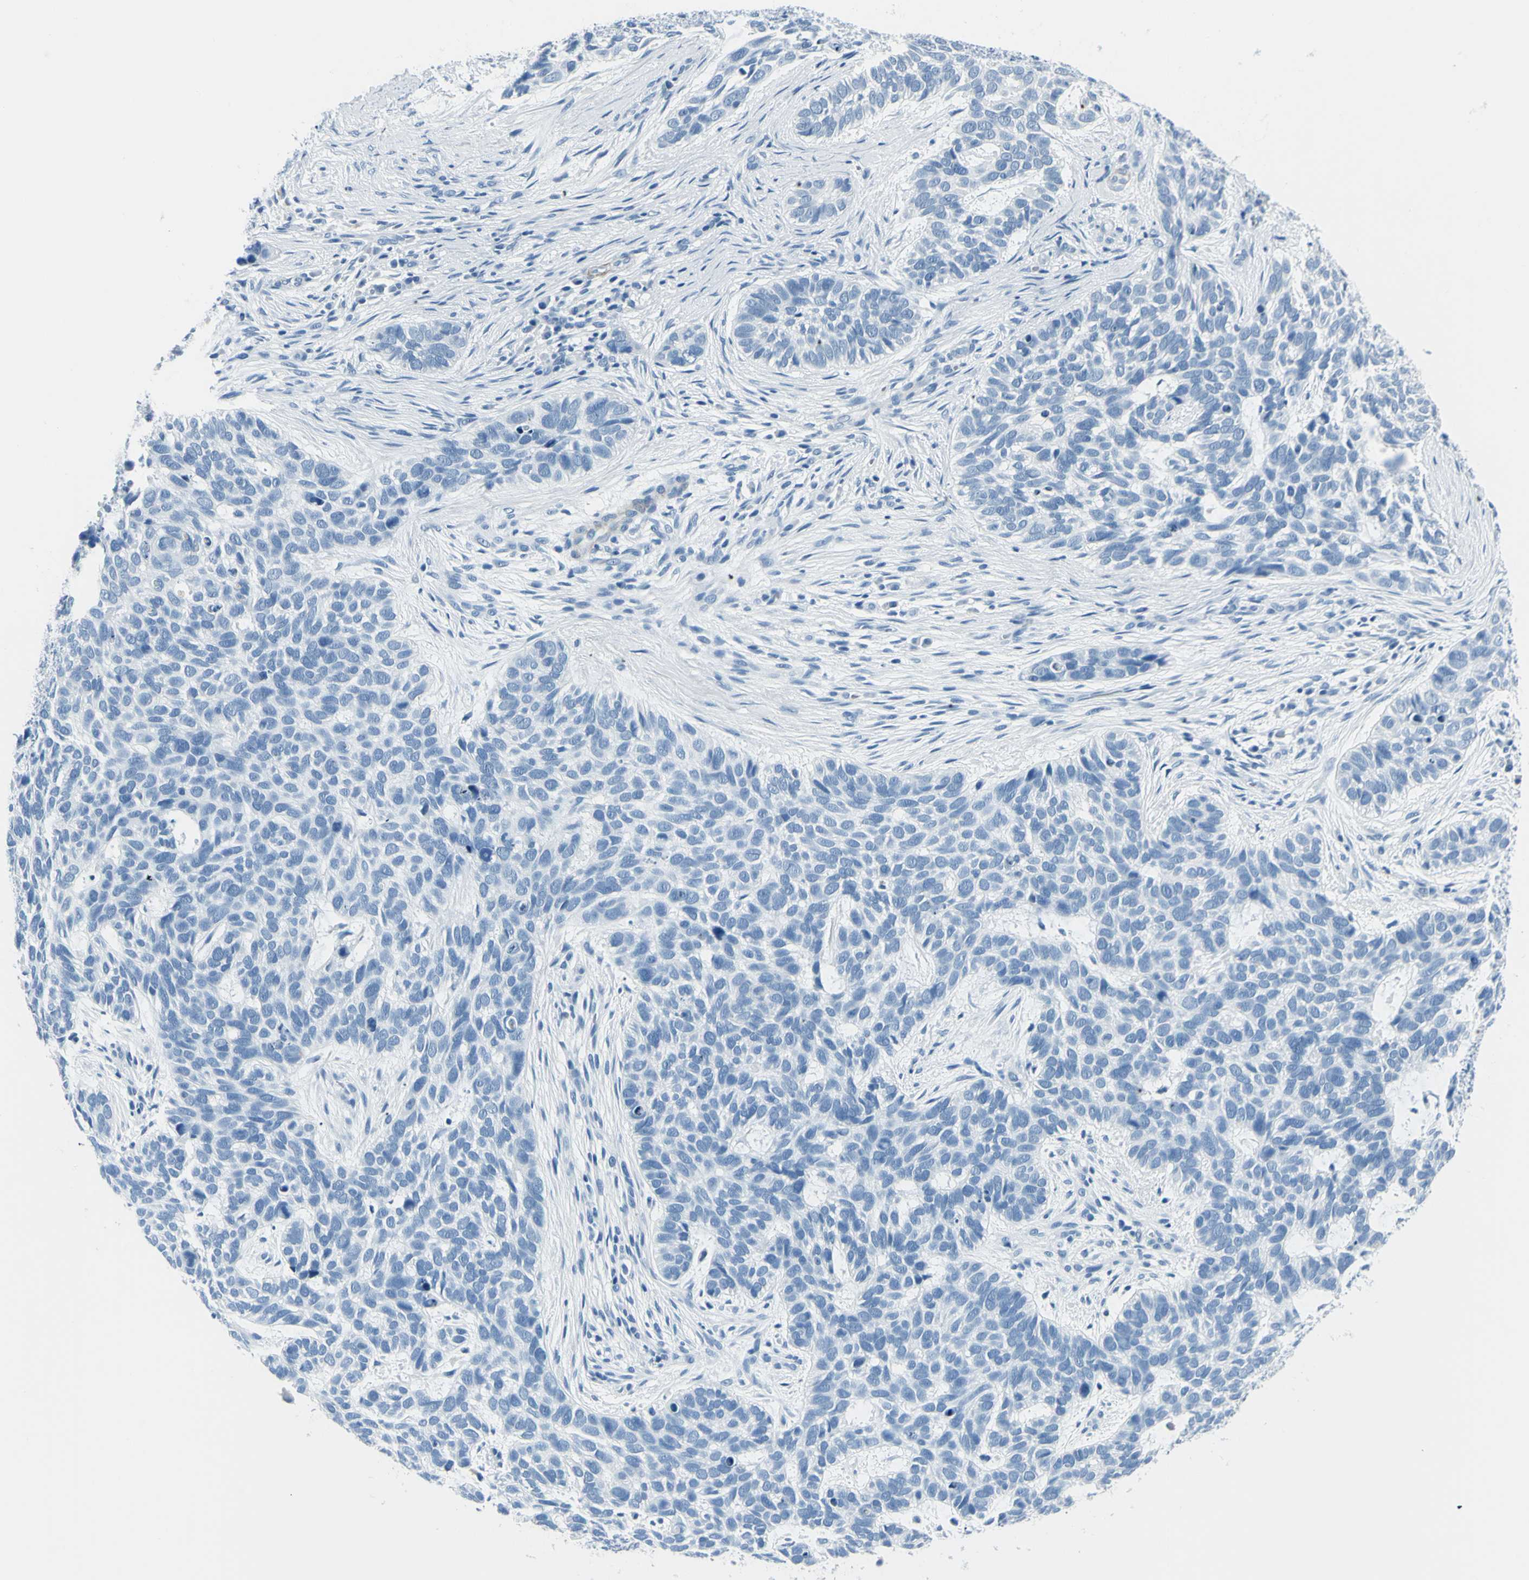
{"staining": {"intensity": "negative", "quantity": "none", "location": "none"}, "tissue": "skin cancer", "cell_type": "Tumor cells", "image_type": "cancer", "snomed": [{"axis": "morphology", "description": "Basal cell carcinoma"}, {"axis": "topography", "description": "Skin"}], "caption": "The immunohistochemistry (IHC) image has no significant expression in tumor cells of basal cell carcinoma (skin) tissue.", "gene": "CDH15", "patient": {"sex": "male", "age": 87}}